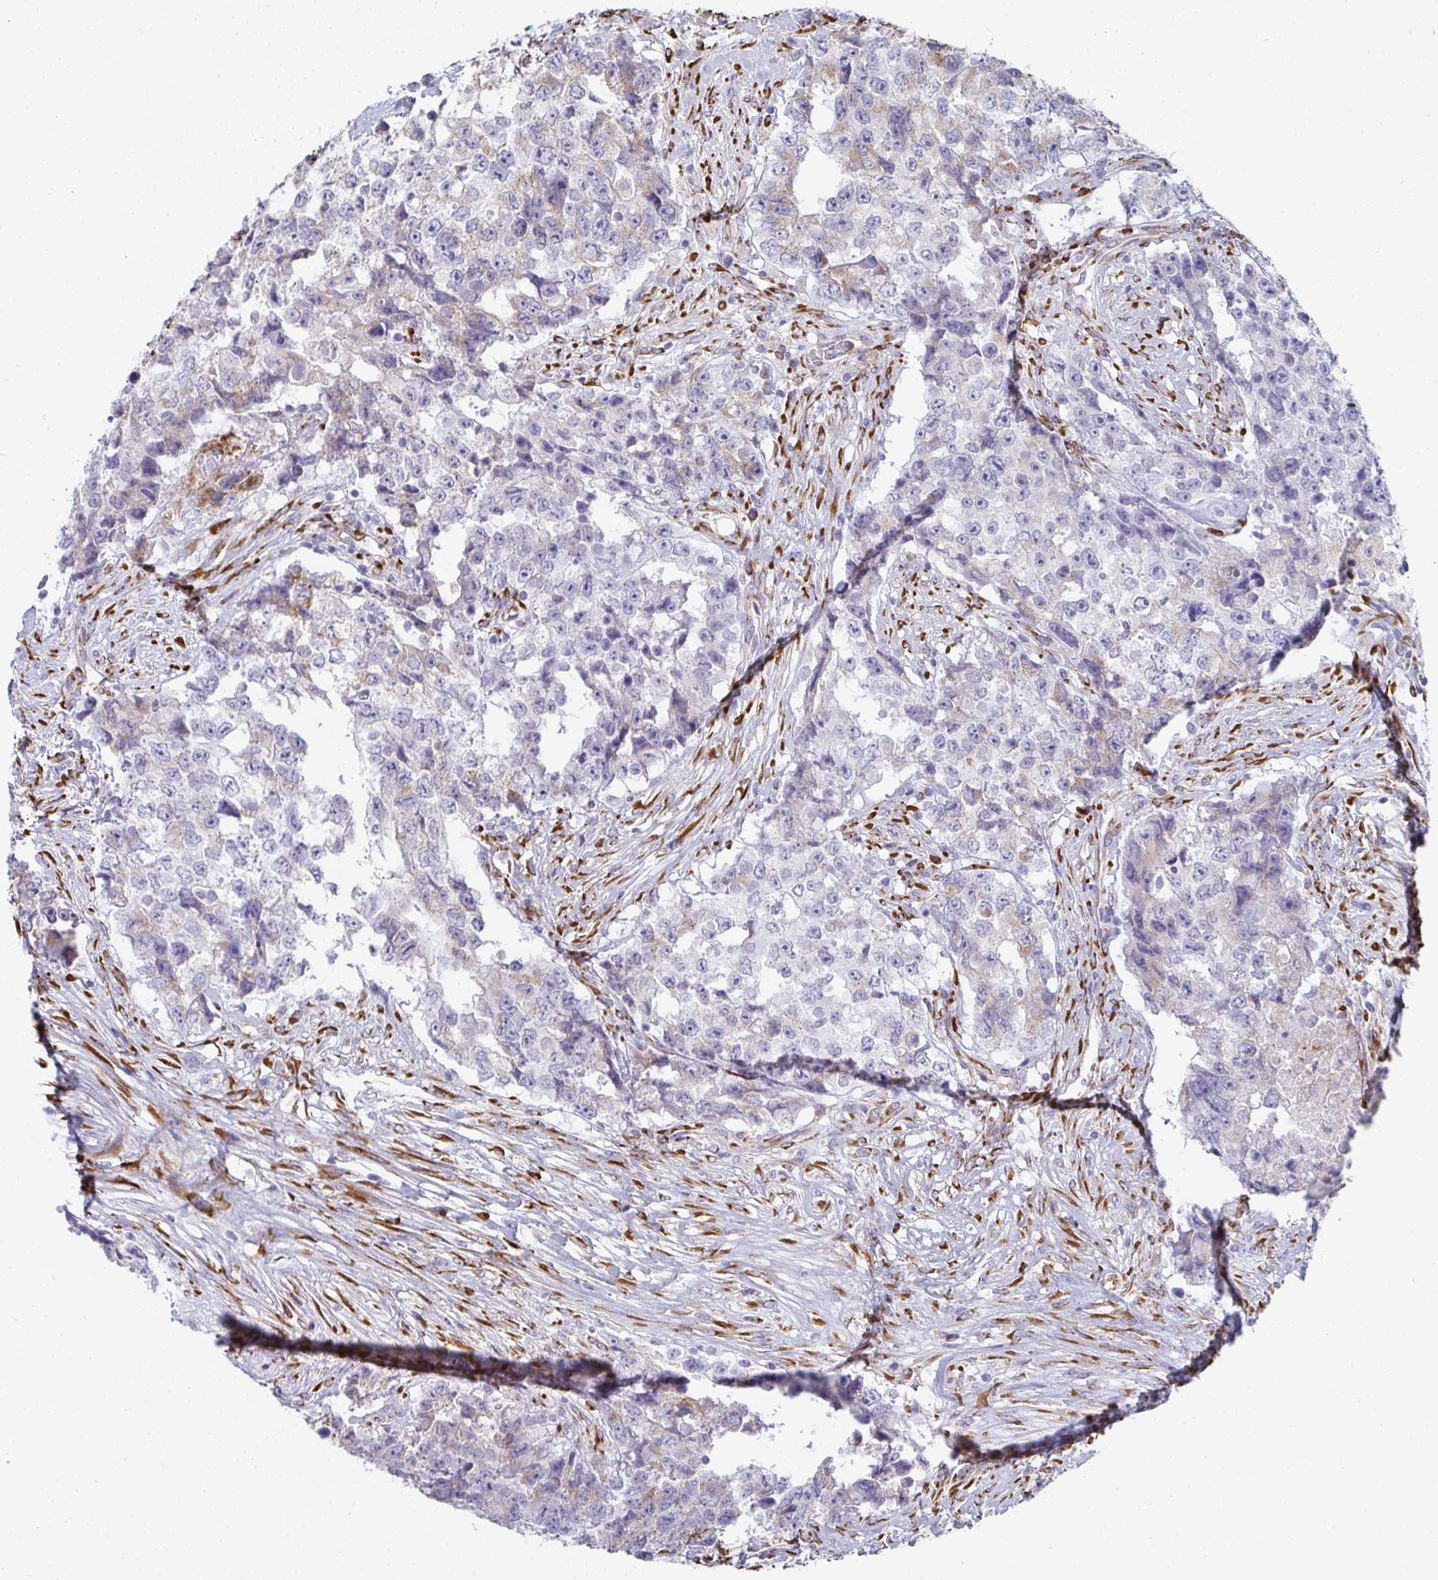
{"staining": {"intensity": "weak", "quantity": "<25%", "location": "cytoplasmic/membranous"}, "tissue": "testis cancer", "cell_type": "Tumor cells", "image_type": "cancer", "snomed": [{"axis": "morphology", "description": "Carcinoma, Embryonal, NOS"}, {"axis": "topography", "description": "Testis"}], "caption": "Human testis embryonal carcinoma stained for a protein using immunohistochemistry (IHC) reveals no staining in tumor cells.", "gene": "SHROOM1", "patient": {"sex": "male", "age": 24}}